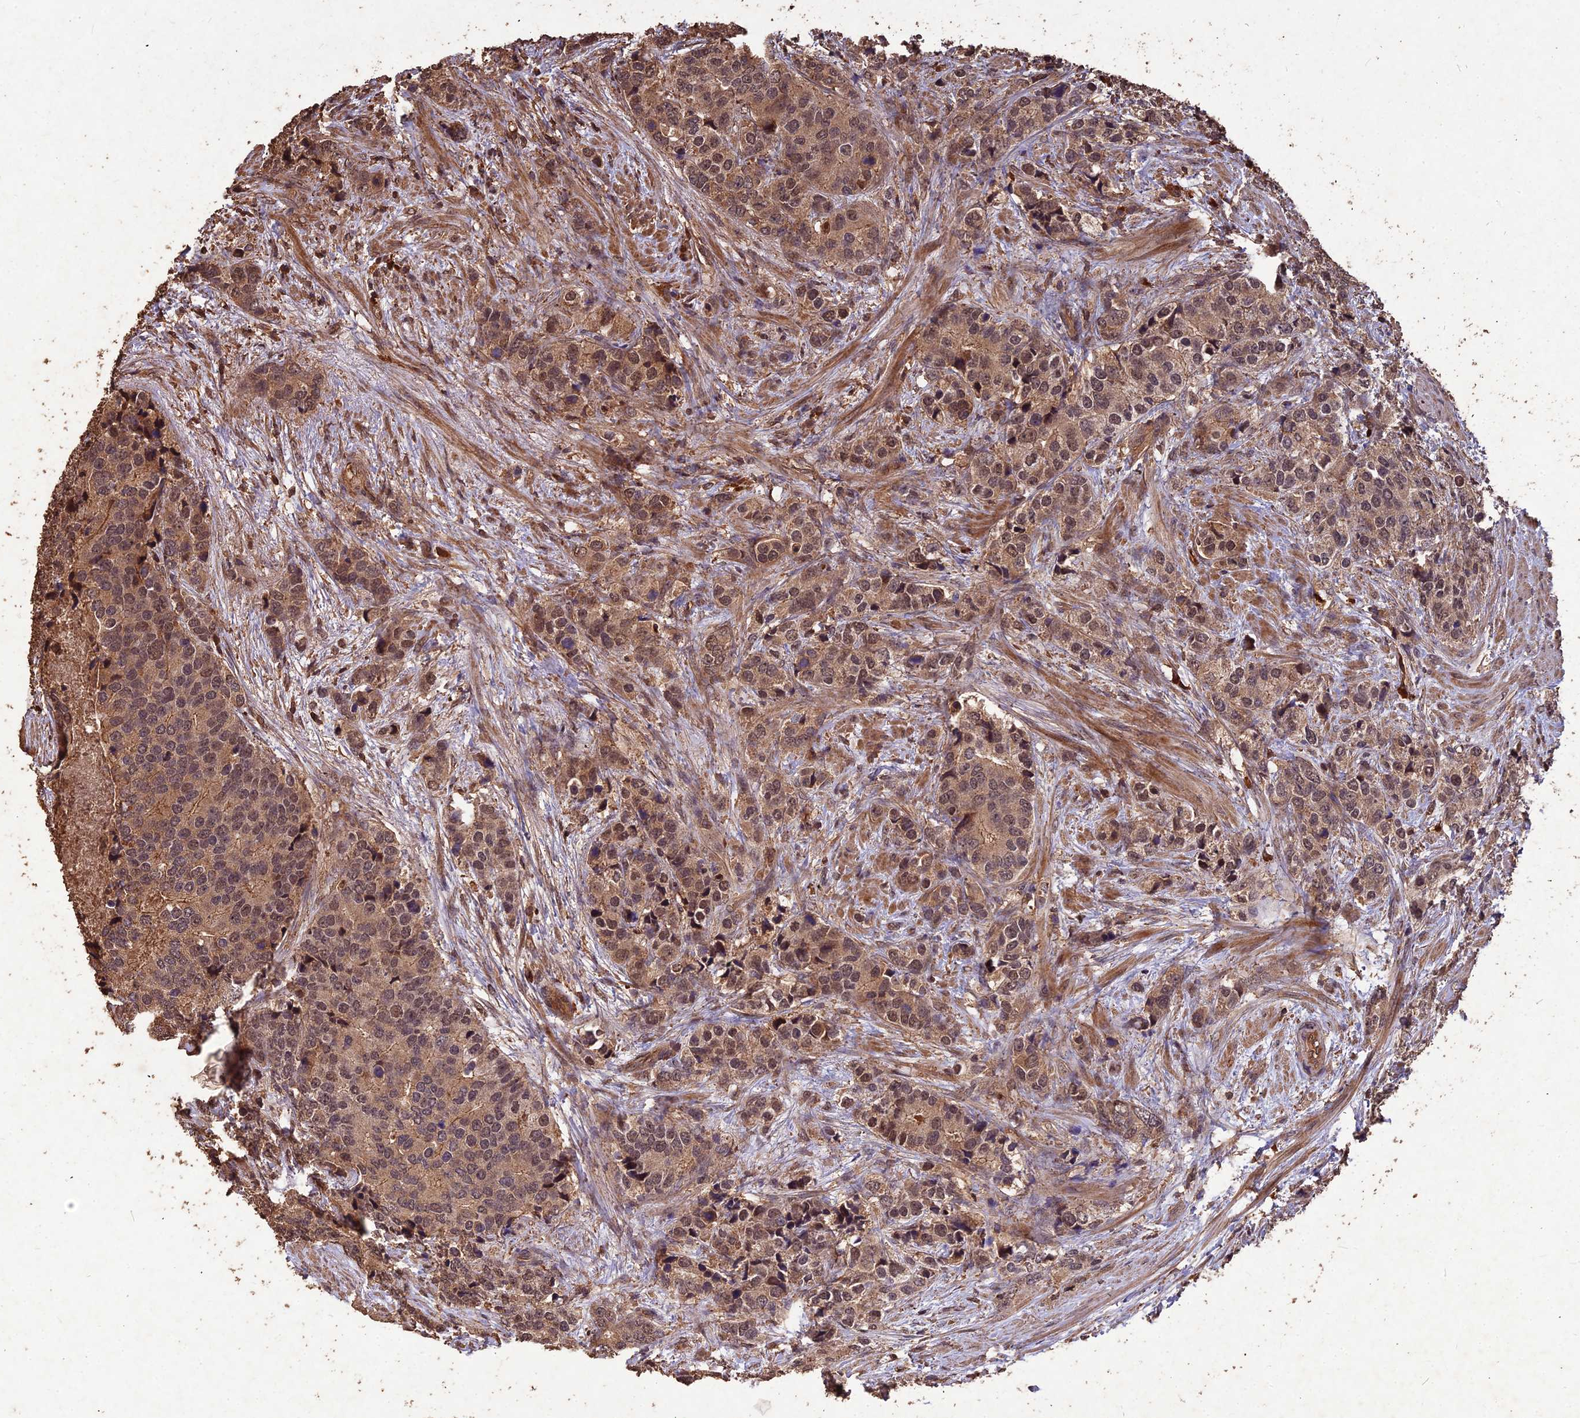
{"staining": {"intensity": "moderate", "quantity": ">75%", "location": "cytoplasmic/membranous,nuclear"}, "tissue": "prostate cancer", "cell_type": "Tumor cells", "image_type": "cancer", "snomed": [{"axis": "morphology", "description": "Adenocarcinoma, High grade"}, {"axis": "topography", "description": "Prostate"}], "caption": "Protein staining reveals moderate cytoplasmic/membranous and nuclear positivity in approximately >75% of tumor cells in adenocarcinoma (high-grade) (prostate). The protein is stained brown, and the nuclei are stained in blue (DAB IHC with brightfield microscopy, high magnification).", "gene": "SYMPK", "patient": {"sex": "male", "age": 62}}